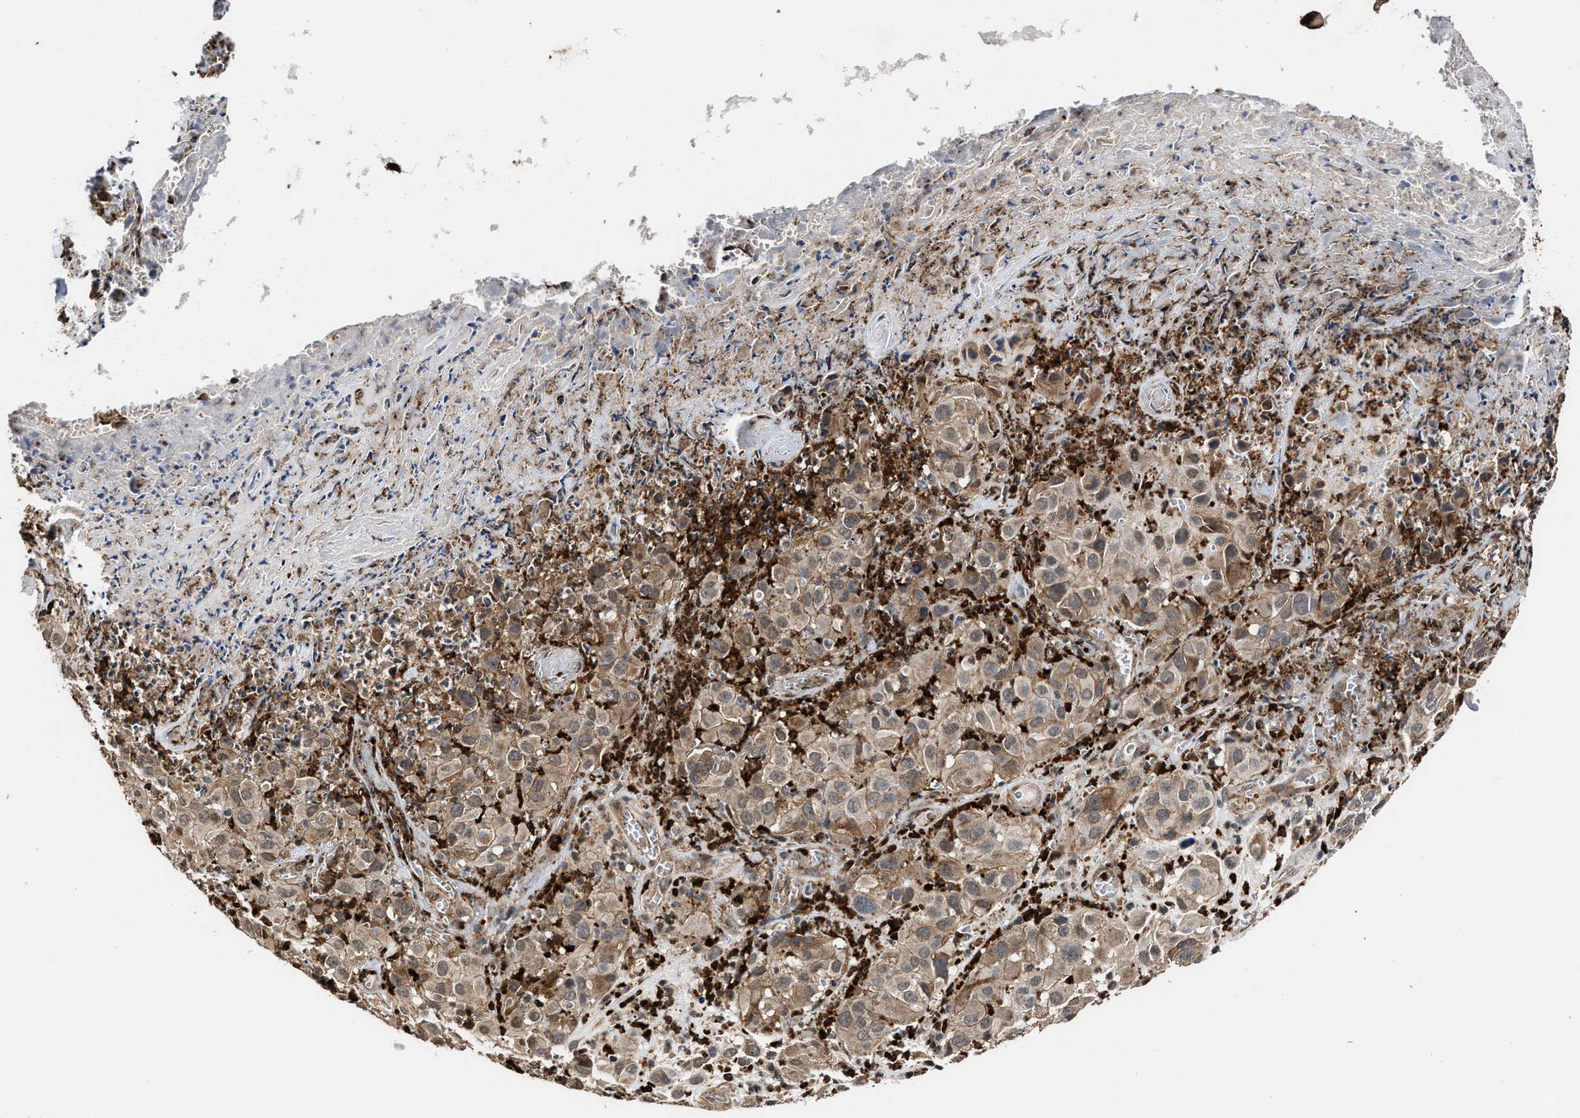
{"staining": {"intensity": "weak", "quantity": ">75%", "location": "cytoplasmic/membranous"}, "tissue": "melanoma", "cell_type": "Tumor cells", "image_type": "cancer", "snomed": [{"axis": "morphology", "description": "Malignant melanoma, NOS"}, {"axis": "topography", "description": "Skin"}], "caption": "Immunohistochemical staining of malignant melanoma reveals low levels of weak cytoplasmic/membranous protein expression in approximately >75% of tumor cells. The staining is performed using DAB (3,3'-diaminobenzidine) brown chromogen to label protein expression. The nuclei are counter-stained blue using hematoxylin.", "gene": "SEPTIN2", "patient": {"sex": "female", "age": 21}}